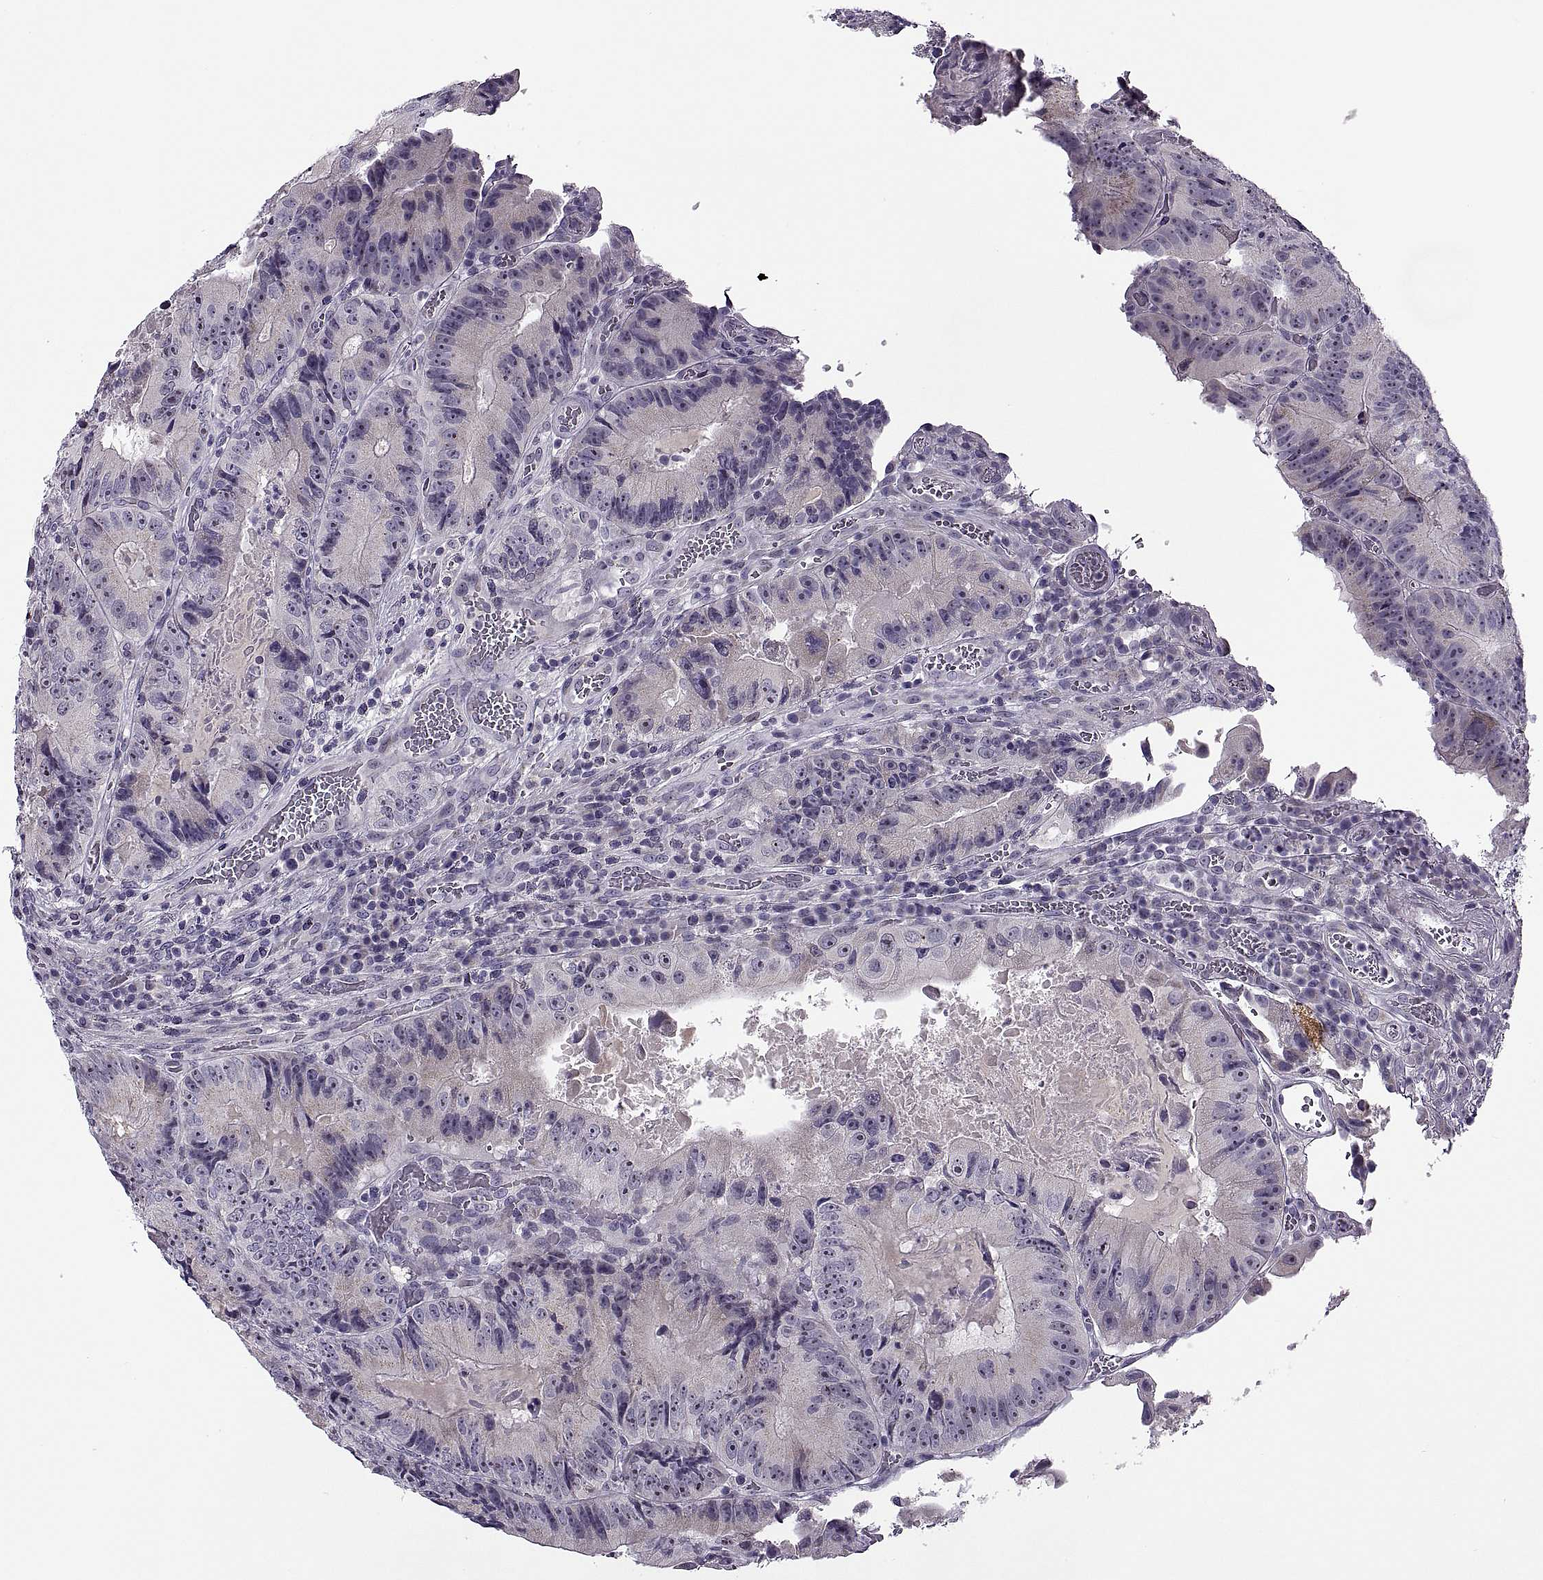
{"staining": {"intensity": "negative", "quantity": "none", "location": "none"}, "tissue": "colorectal cancer", "cell_type": "Tumor cells", "image_type": "cancer", "snomed": [{"axis": "morphology", "description": "Adenocarcinoma, NOS"}, {"axis": "topography", "description": "Colon"}], "caption": "An immunohistochemistry photomicrograph of colorectal cancer is shown. There is no staining in tumor cells of colorectal cancer.", "gene": "MAGEB1", "patient": {"sex": "female", "age": 86}}